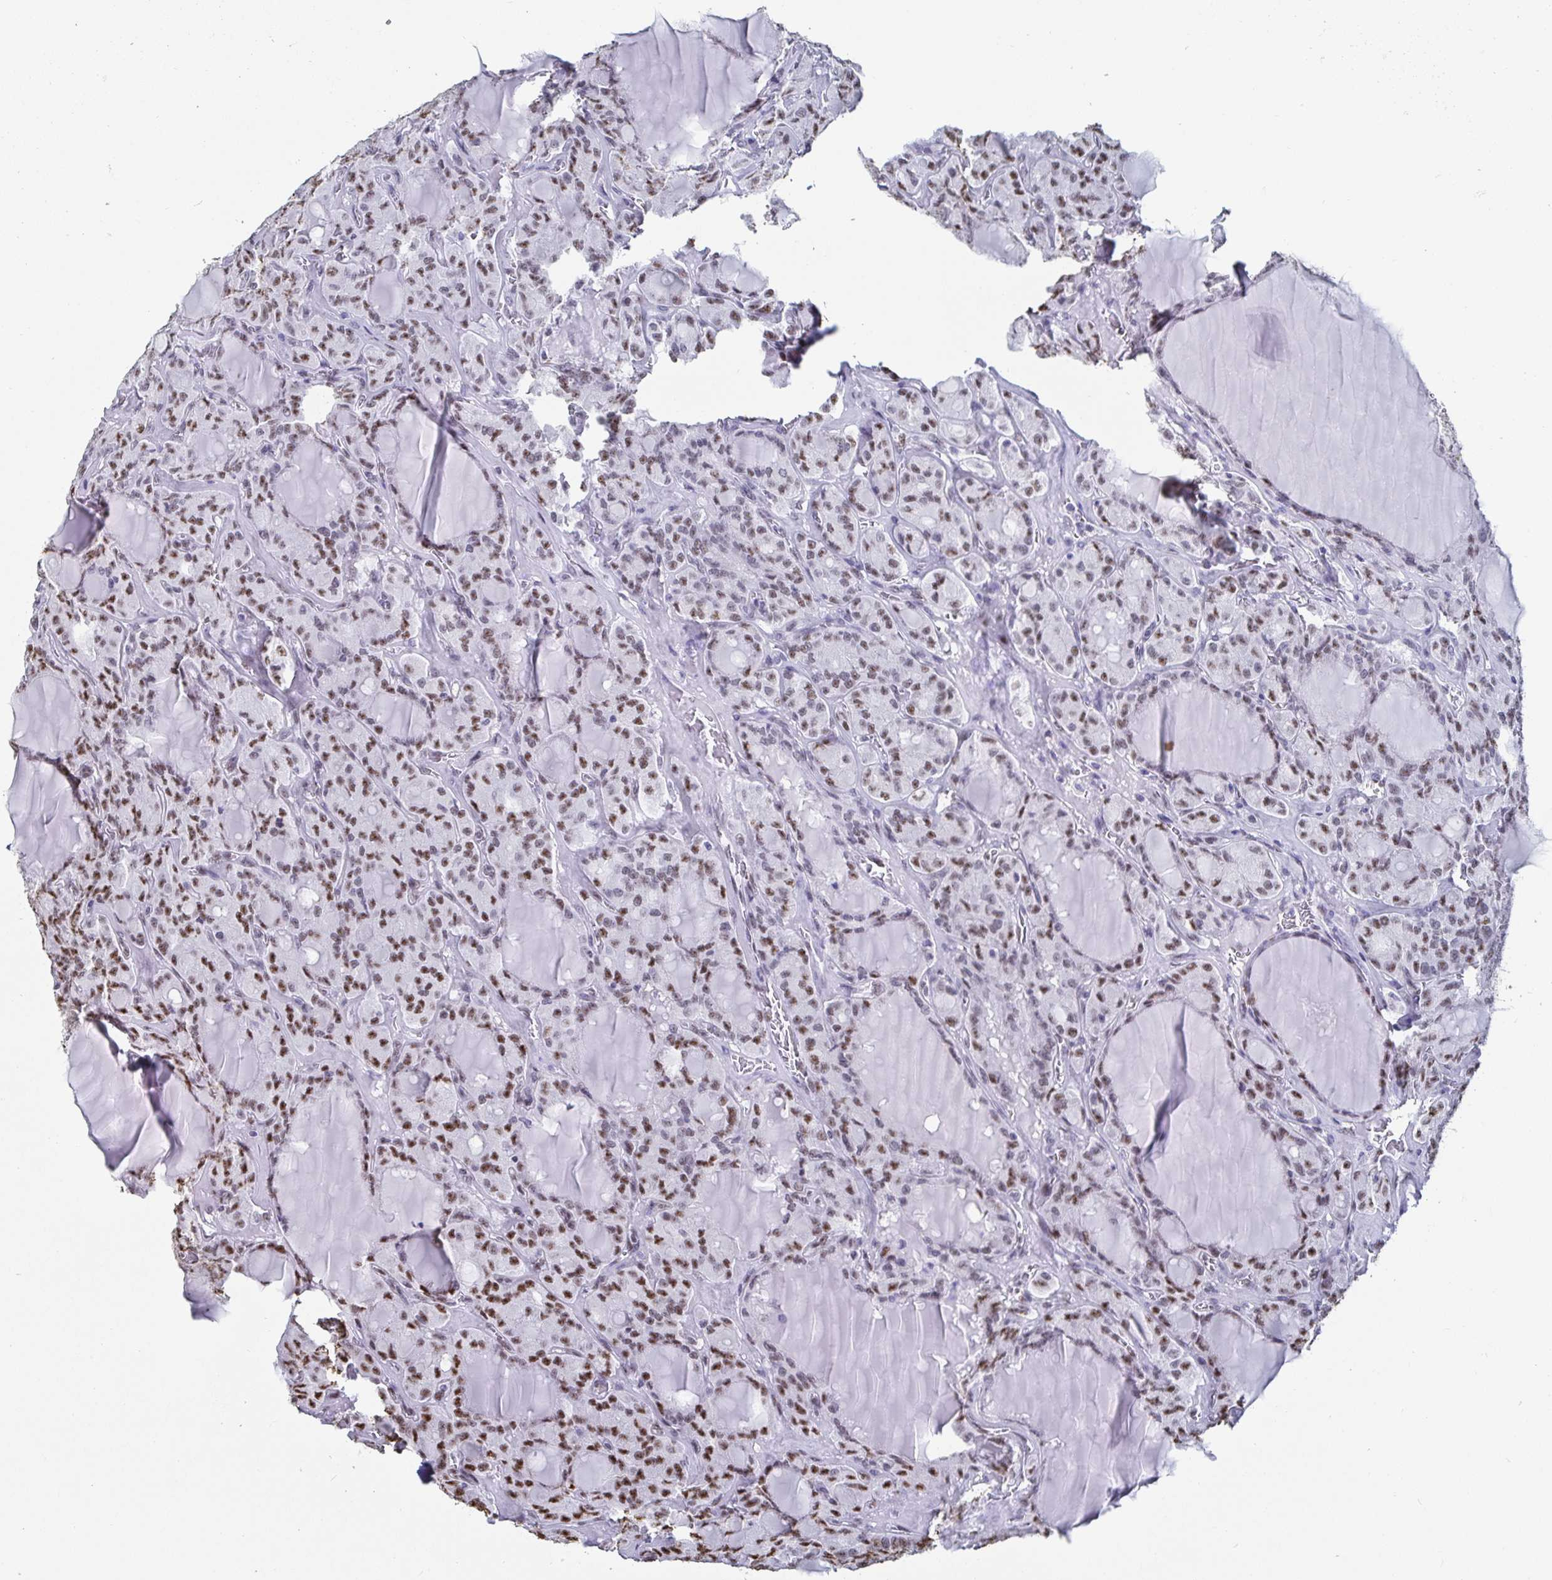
{"staining": {"intensity": "moderate", "quantity": "25%-75%", "location": "nuclear"}, "tissue": "thyroid cancer", "cell_type": "Tumor cells", "image_type": "cancer", "snomed": [{"axis": "morphology", "description": "Papillary adenocarcinoma, NOS"}, {"axis": "topography", "description": "Thyroid gland"}], "caption": "Protein expression analysis of thyroid papillary adenocarcinoma exhibits moderate nuclear positivity in approximately 25%-75% of tumor cells.", "gene": "DDX39B", "patient": {"sex": "male", "age": 87}}